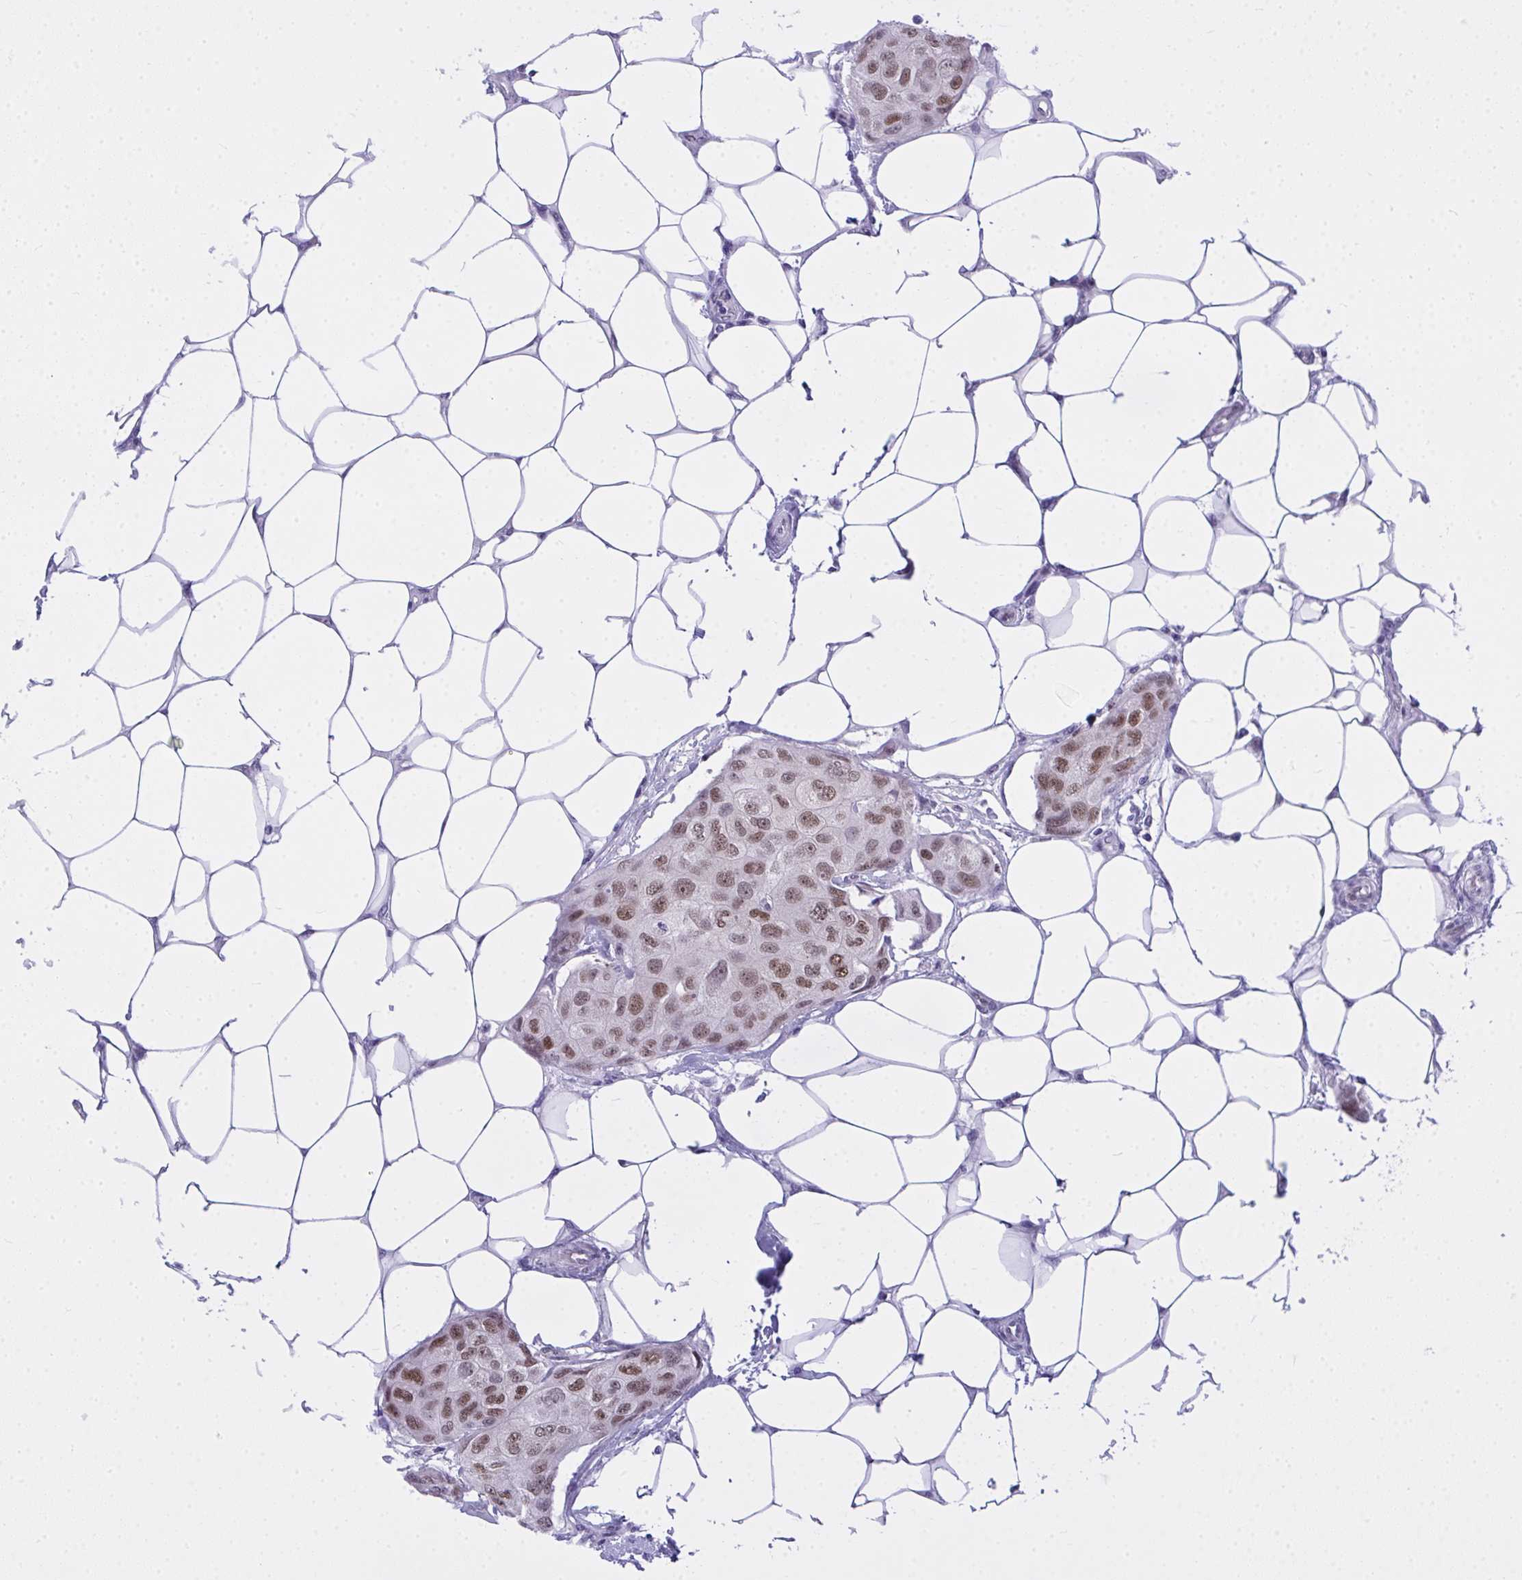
{"staining": {"intensity": "moderate", "quantity": ">75%", "location": "nuclear"}, "tissue": "breast cancer", "cell_type": "Tumor cells", "image_type": "cancer", "snomed": [{"axis": "morphology", "description": "Duct carcinoma"}, {"axis": "topography", "description": "Breast"}, {"axis": "topography", "description": "Lymph node"}], "caption": "Moderate nuclear positivity for a protein is present in approximately >75% of tumor cells of invasive ductal carcinoma (breast) using immunohistochemistry.", "gene": "TEAD4", "patient": {"sex": "female", "age": 80}}